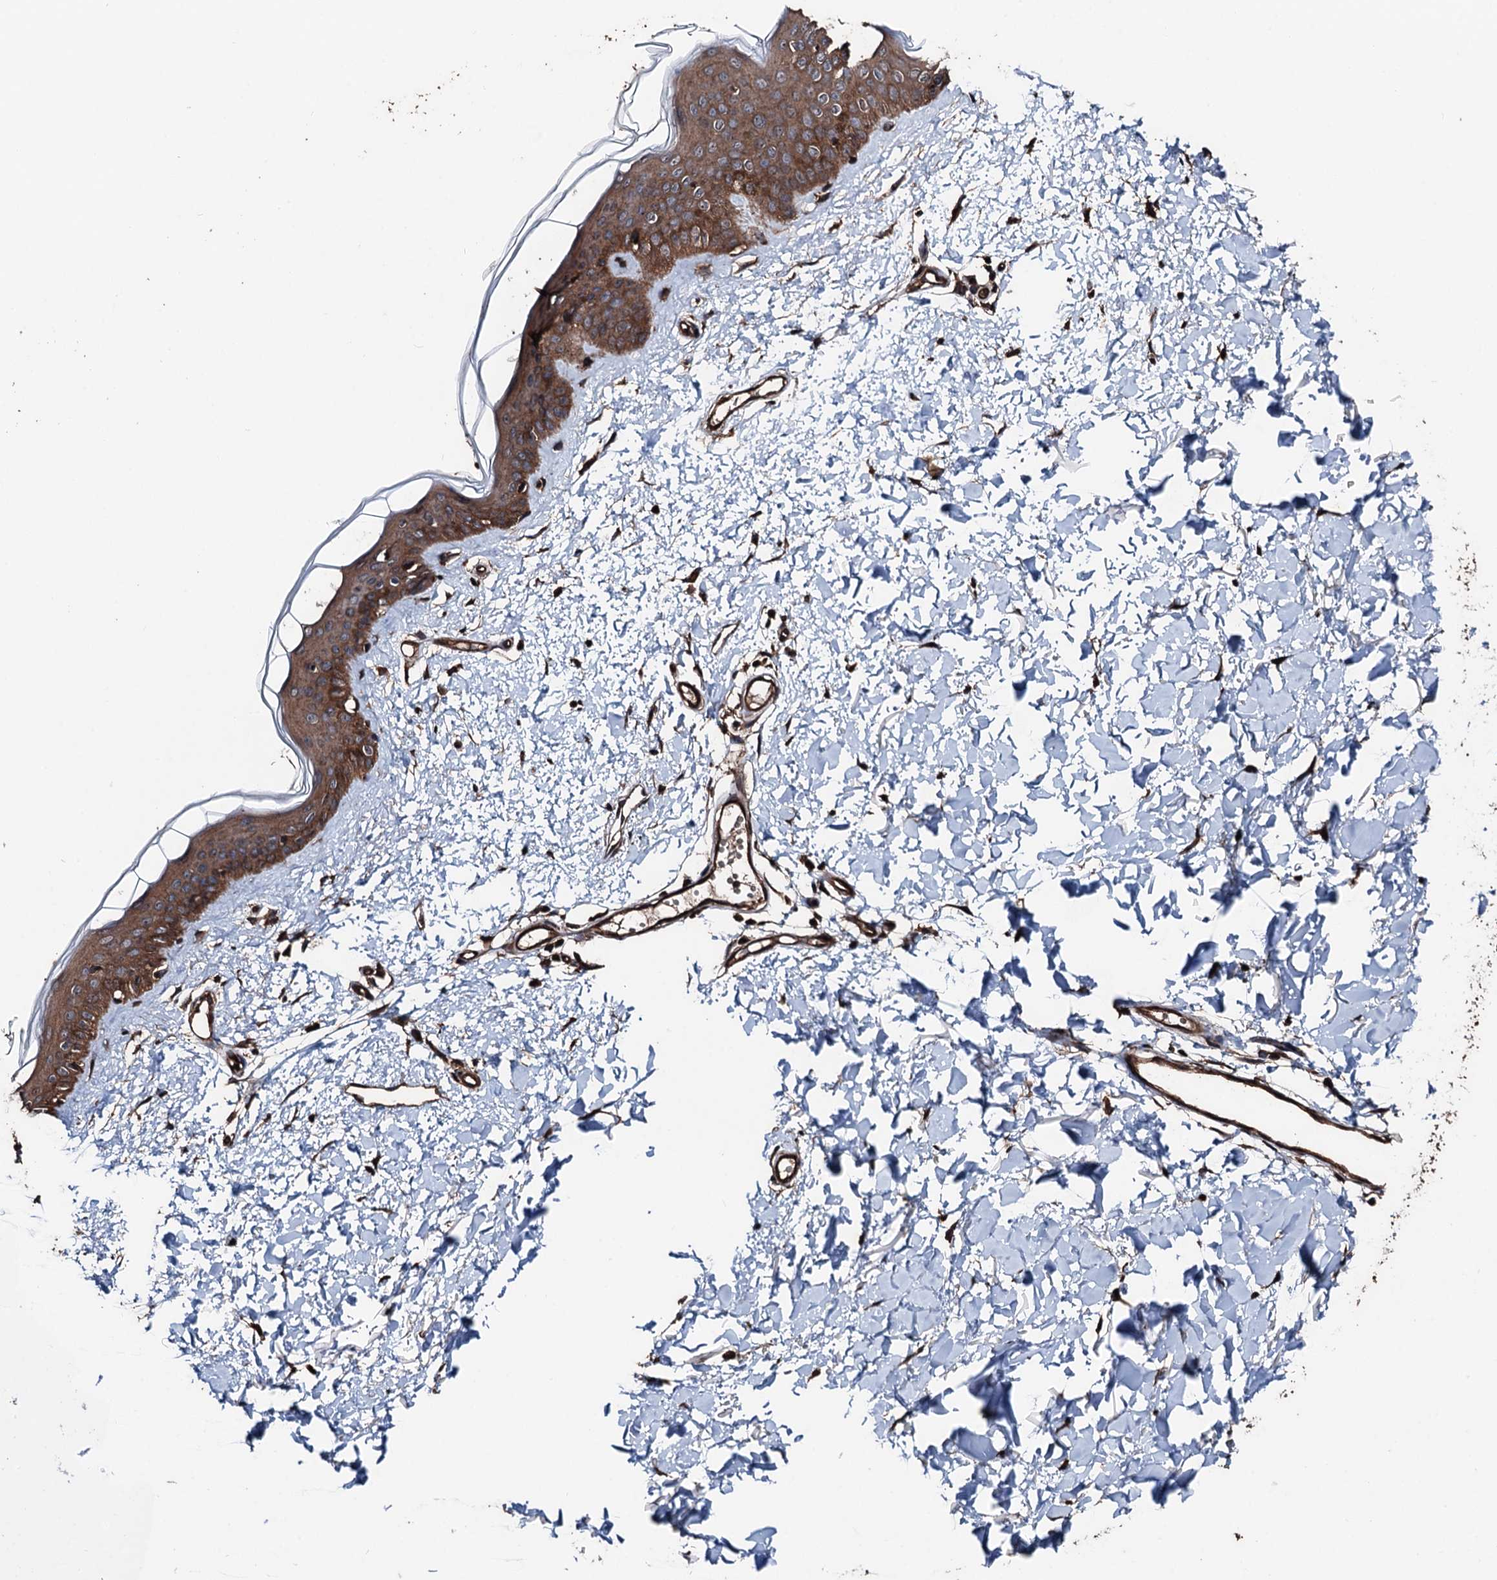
{"staining": {"intensity": "strong", "quantity": ">75%", "location": "cytoplasmic/membranous"}, "tissue": "skin", "cell_type": "Fibroblasts", "image_type": "normal", "snomed": [{"axis": "morphology", "description": "Normal tissue, NOS"}, {"axis": "topography", "description": "Skin"}], "caption": "Immunohistochemistry (IHC) photomicrograph of unremarkable skin: skin stained using immunohistochemistry displays high levels of strong protein expression localized specifically in the cytoplasmic/membranous of fibroblasts, appearing as a cytoplasmic/membranous brown color.", "gene": "KIF18A", "patient": {"sex": "female", "age": 58}}